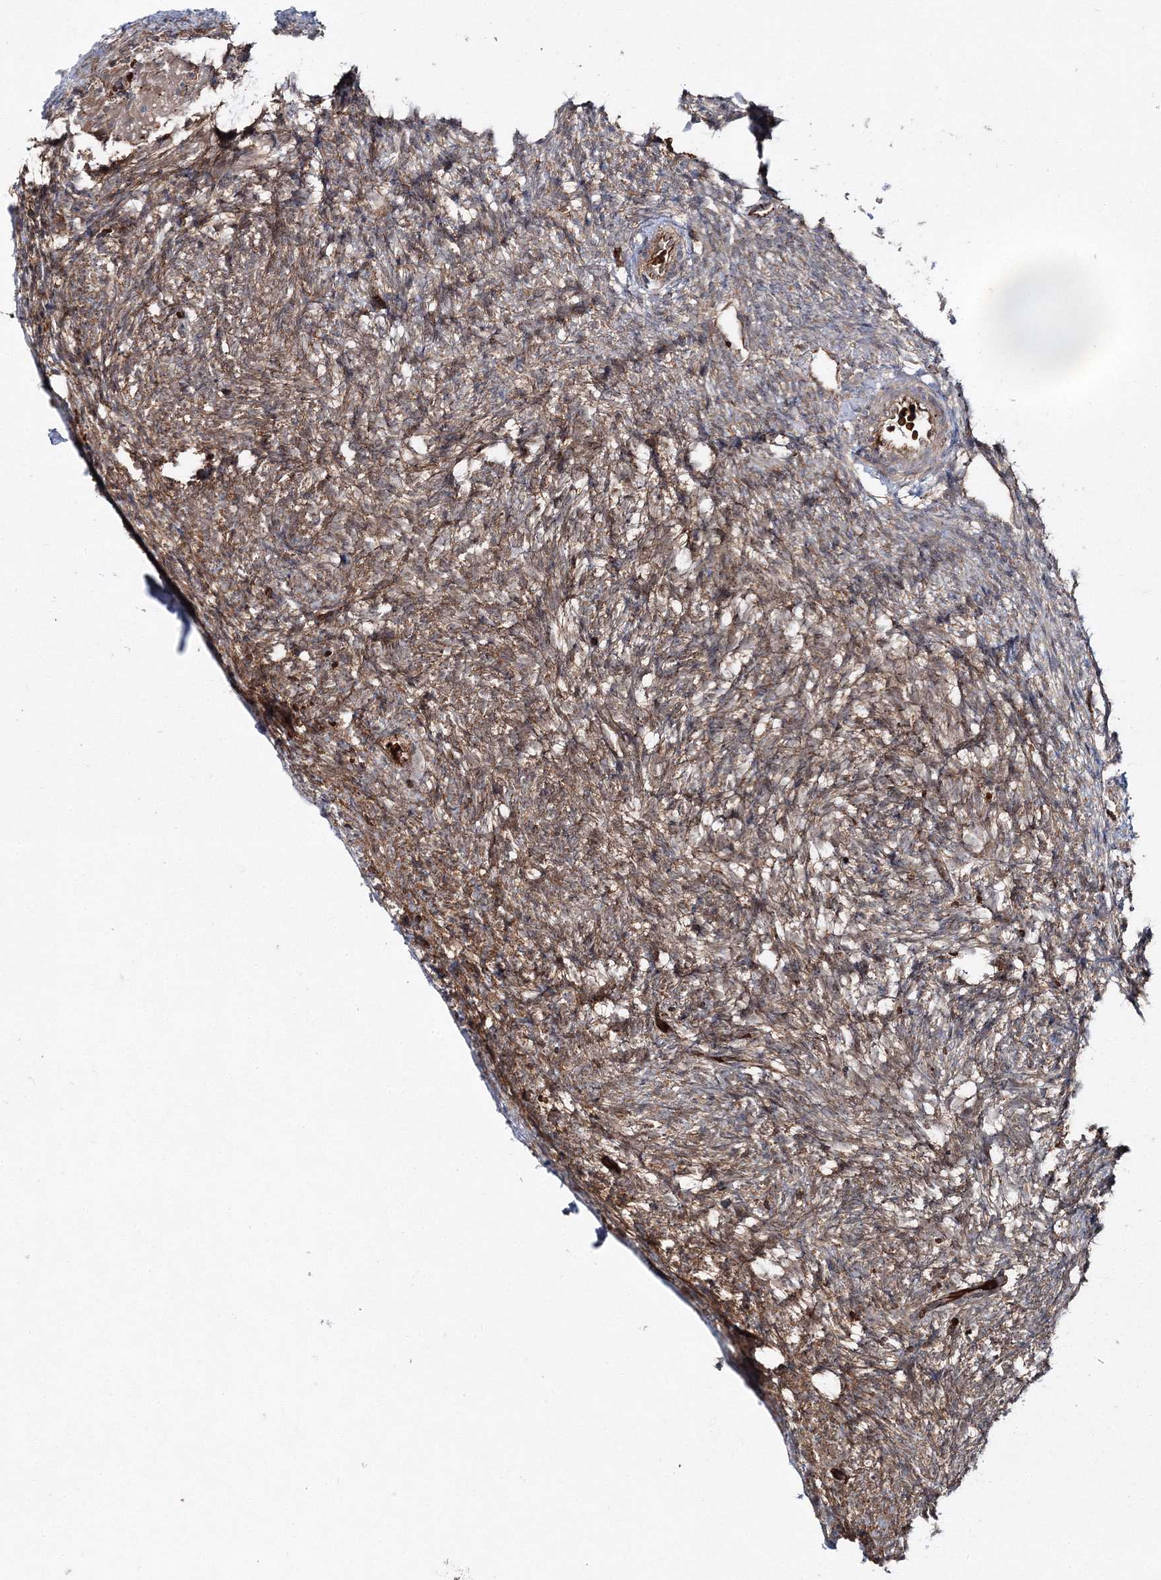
{"staining": {"intensity": "moderate", "quantity": ">75%", "location": "cytoplasmic/membranous,nuclear"}, "tissue": "ovary", "cell_type": "Follicle cells", "image_type": "normal", "snomed": [{"axis": "morphology", "description": "Normal tissue, NOS"}, {"axis": "topography", "description": "Ovary"}], "caption": "An immunohistochemistry (IHC) image of normal tissue is shown. Protein staining in brown labels moderate cytoplasmic/membranous,nuclear positivity in ovary within follicle cells.", "gene": "PCBD2", "patient": {"sex": "female", "age": 34}}